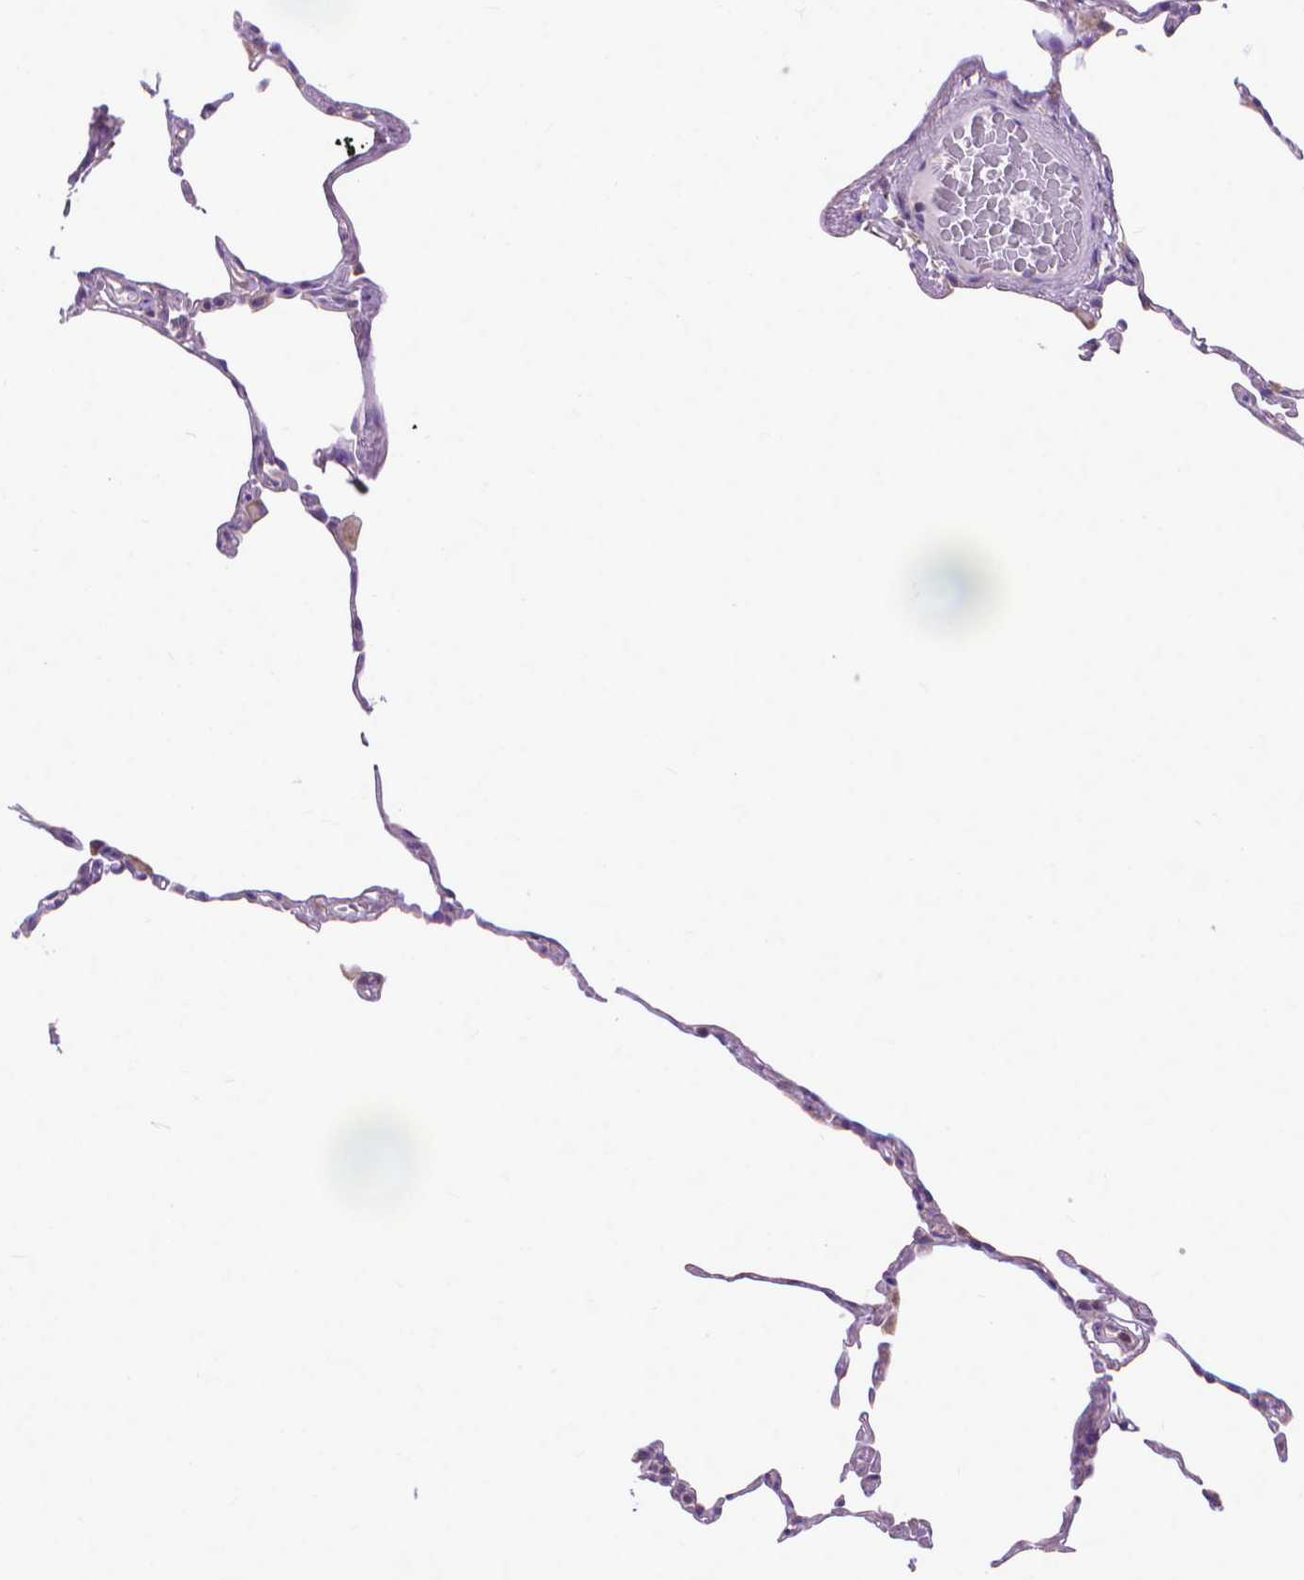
{"staining": {"intensity": "negative", "quantity": "none", "location": "none"}, "tissue": "lung", "cell_type": "Alveolar cells", "image_type": "normal", "snomed": [{"axis": "morphology", "description": "Normal tissue, NOS"}, {"axis": "topography", "description": "Lung"}], "caption": "Photomicrograph shows no significant protein positivity in alveolar cells of benign lung. The staining was performed using DAB to visualize the protein expression in brown, while the nuclei were stained in blue with hematoxylin (Magnification: 20x).", "gene": "SYN1", "patient": {"sex": "female", "age": 57}}